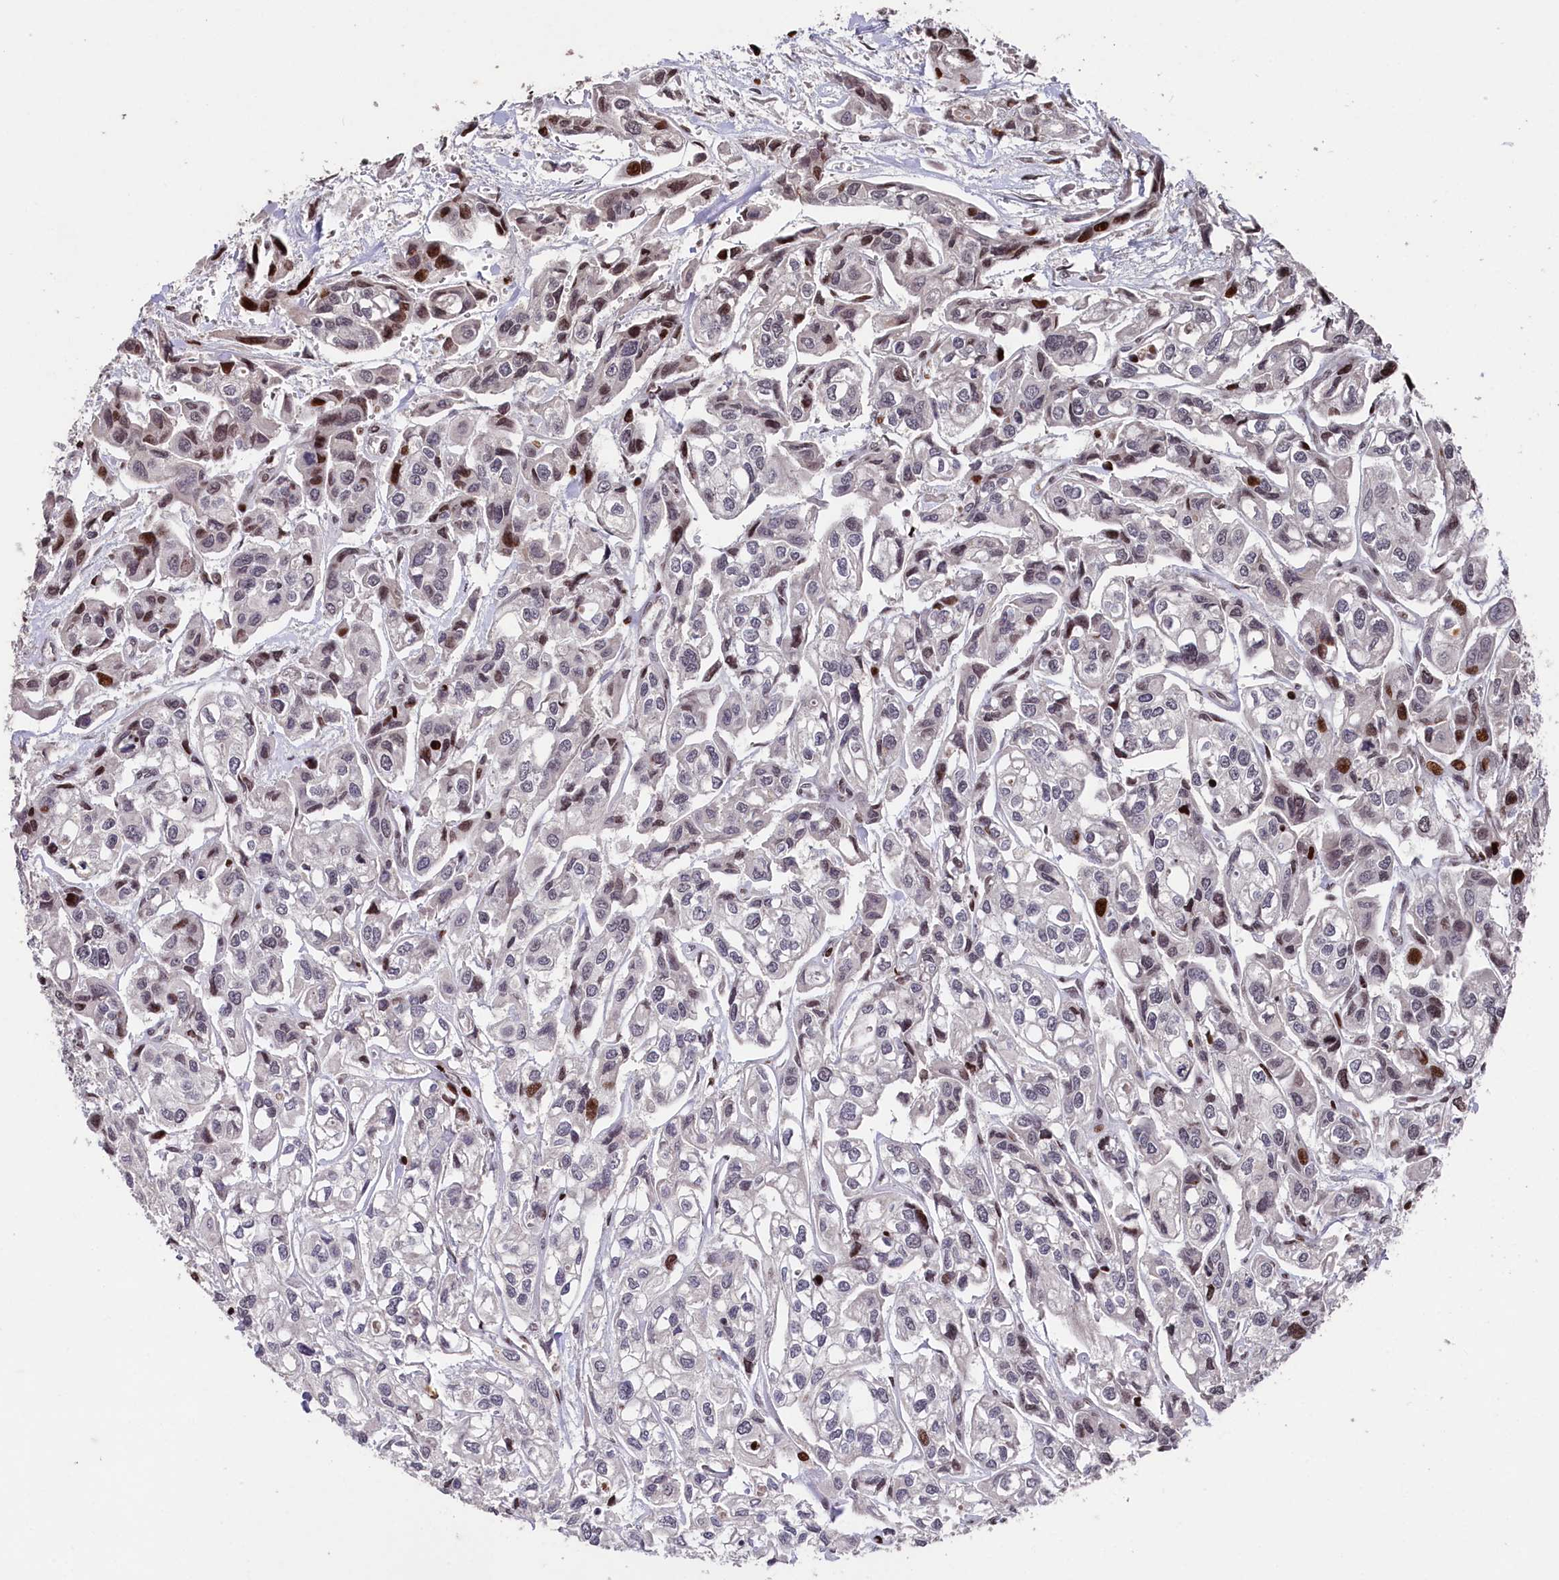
{"staining": {"intensity": "strong", "quantity": "<25%", "location": "nuclear"}, "tissue": "urothelial cancer", "cell_type": "Tumor cells", "image_type": "cancer", "snomed": [{"axis": "morphology", "description": "Urothelial carcinoma, High grade"}, {"axis": "topography", "description": "Urinary bladder"}], "caption": "Protein expression analysis of human urothelial cancer reveals strong nuclear staining in about <25% of tumor cells. (DAB (3,3'-diaminobenzidine) IHC with brightfield microscopy, high magnification).", "gene": "MCF2L2", "patient": {"sex": "male", "age": 67}}